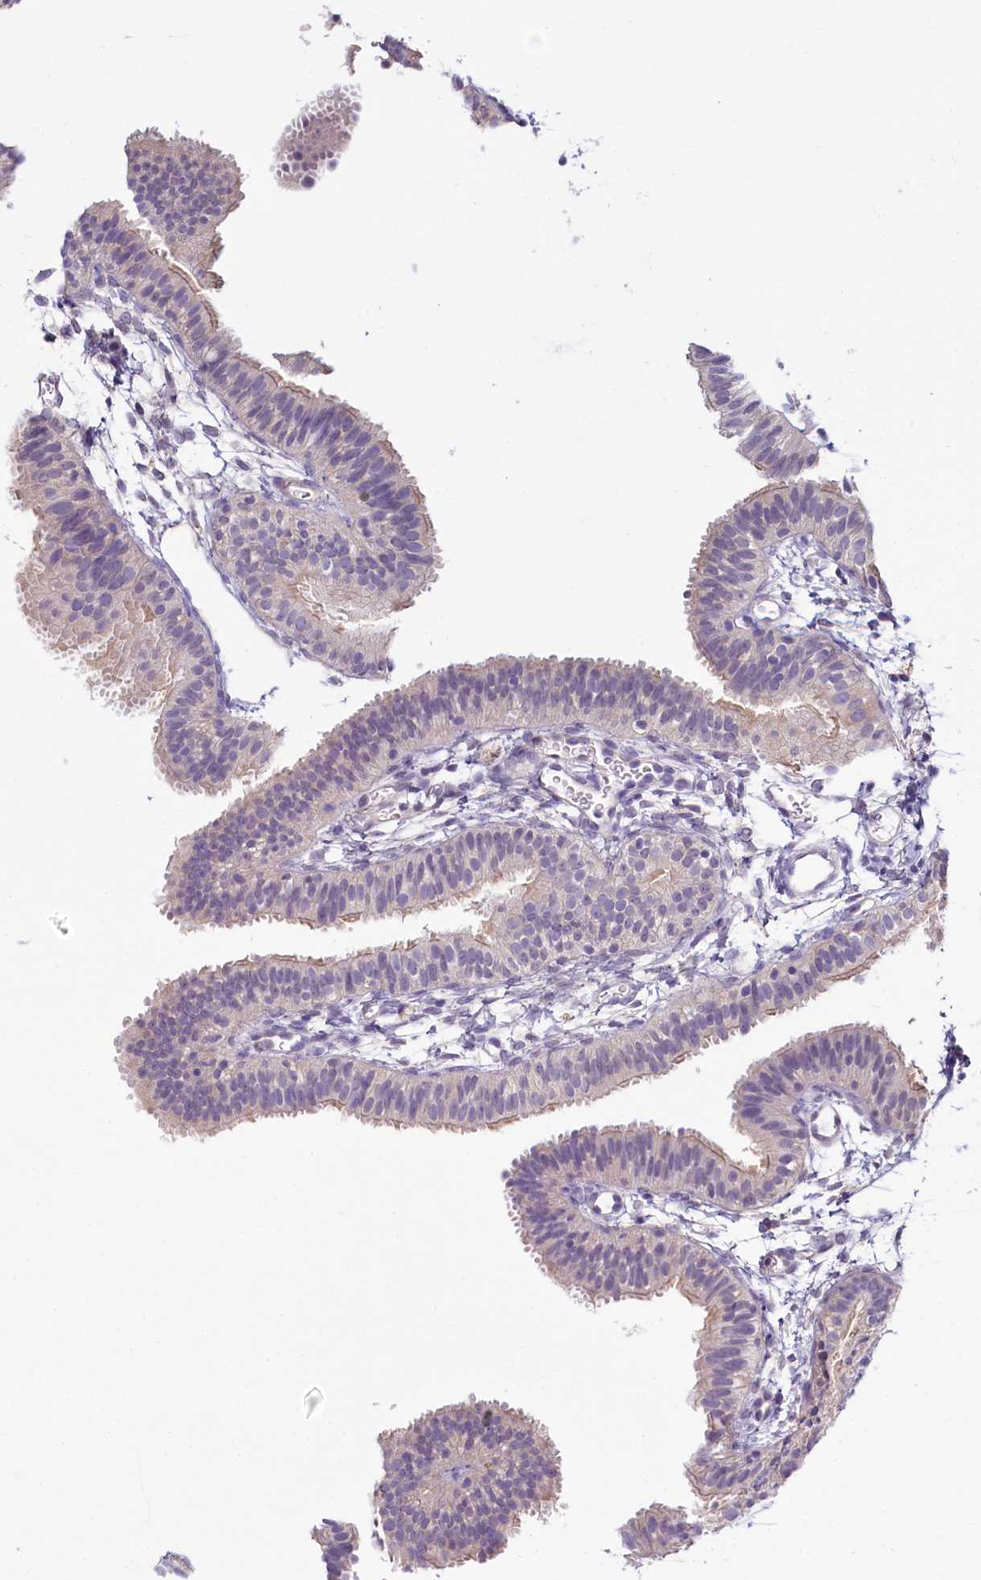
{"staining": {"intensity": "moderate", "quantity": "<25%", "location": "cytoplasmic/membranous"}, "tissue": "fallopian tube", "cell_type": "Glandular cells", "image_type": "normal", "snomed": [{"axis": "morphology", "description": "Normal tissue, NOS"}, {"axis": "topography", "description": "Fallopian tube"}], "caption": "Glandular cells demonstrate low levels of moderate cytoplasmic/membranous positivity in about <25% of cells in benign human fallopian tube.", "gene": "PDE6D", "patient": {"sex": "female", "age": 35}}